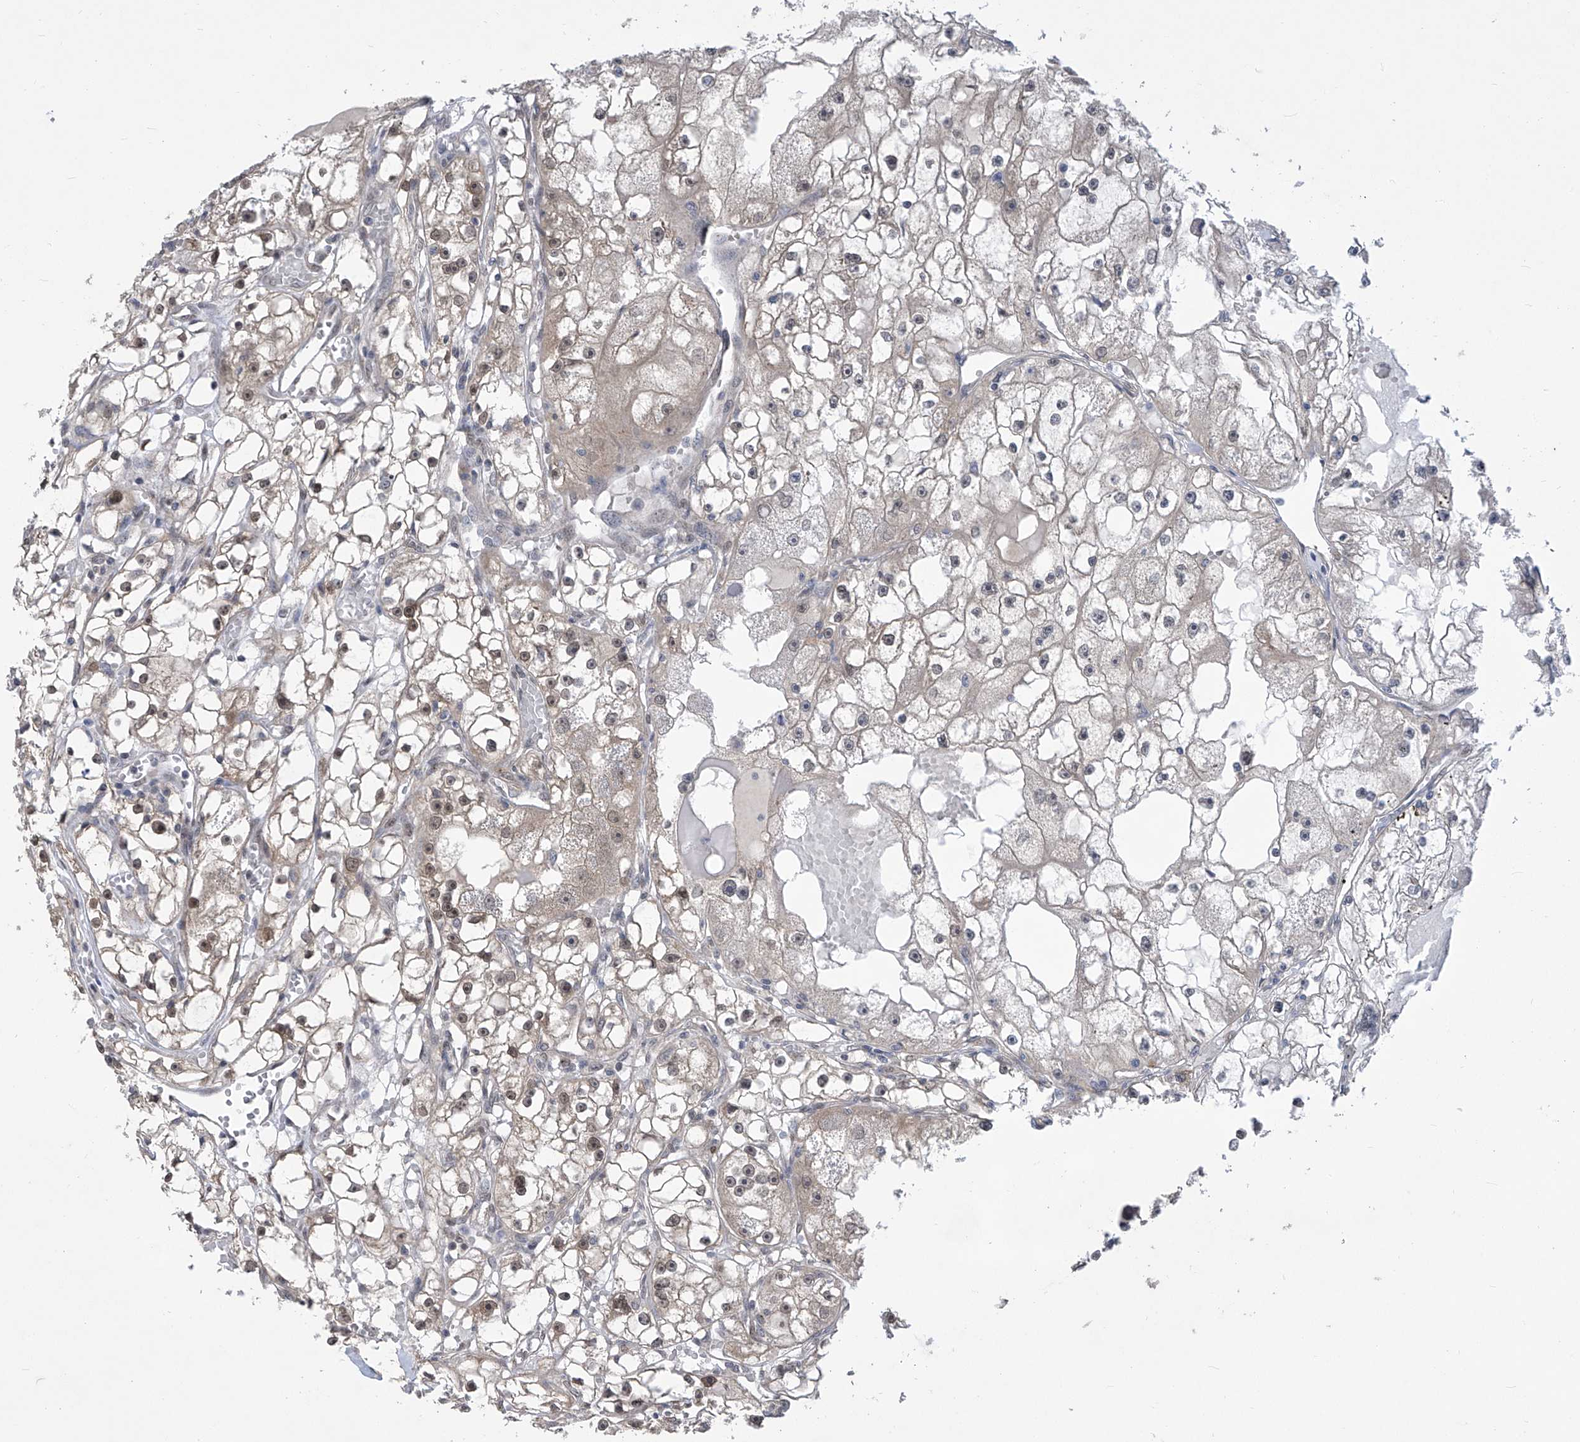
{"staining": {"intensity": "weak", "quantity": "<25%", "location": "nuclear"}, "tissue": "renal cancer", "cell_type": "Tumor cells", "image_type": "cancer", "snomed": [{"axis": "morphology", "description": "Adenocarcinoma, NOS"}, {"axis": "topography", "description": "Kidney"}], "caption": "The image reveals no significant staining in tumor cells of adenocarcinoma (renal).", "gene": "CETN2", "patient": {"sex": "male", "age": 56}}